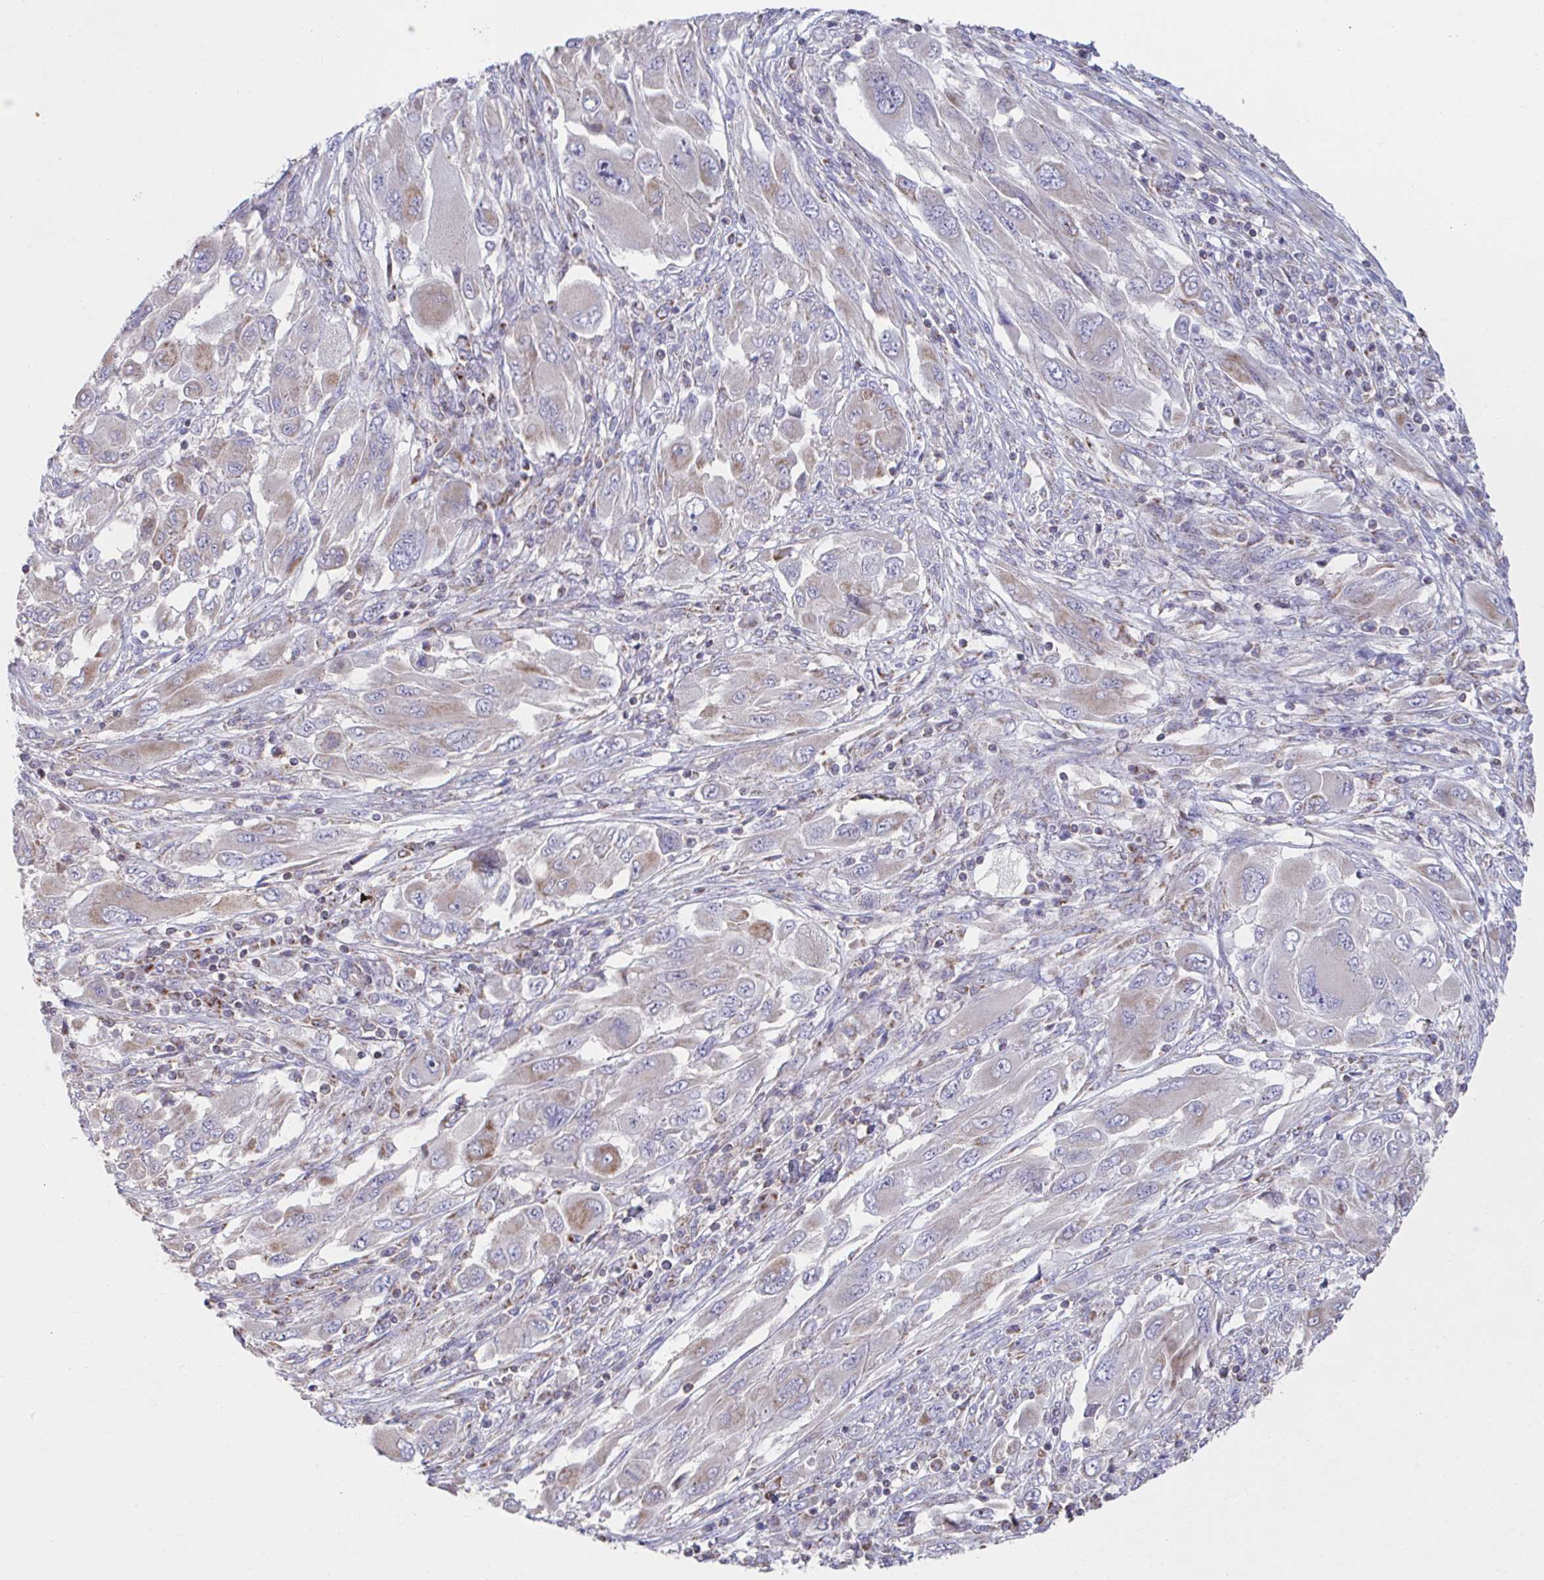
{"staining": {"intensity": "weak", "quantity": "25%-75%", "location": "cytoplasmic/membranous"}, "tissue": "melanoma", "cell_type": "Tumor cells", "image_type": "cancer", "snomed": [{"axis": "morphology", "description": "Malignant melanoma, NOS"}, {"axis": "topography", "description": "Skin"}], "caption": "Weak cytoplasmic/membranous protein positivity is identified in about 25%-75% of tumor cells in malignant melanoma.", "gene": "NDUFA7", "patient": {"sex": "female", "age": 91}}